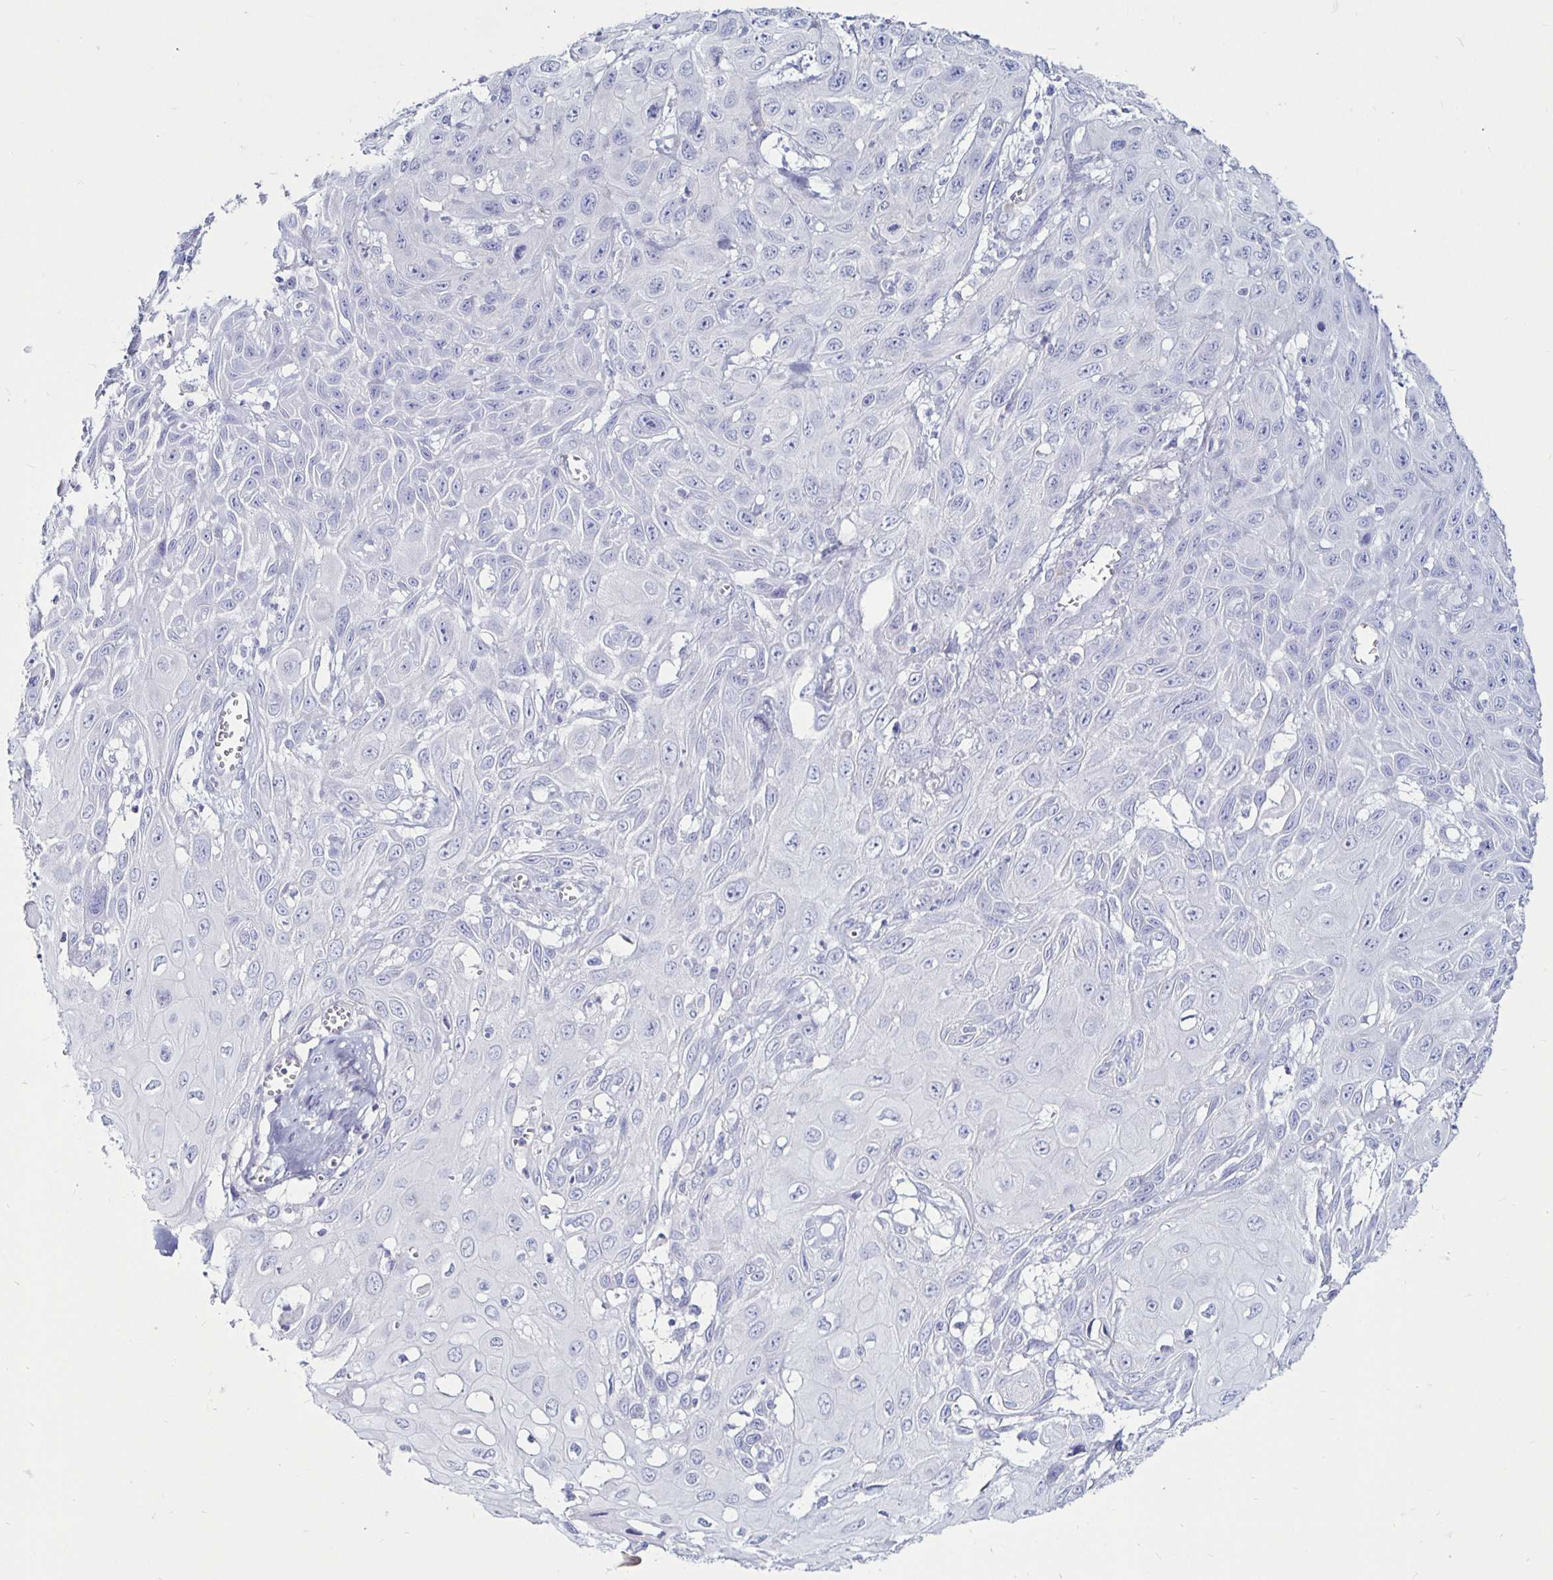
{"staining": {"intensity": "negative", "quantity": "none", "location": "none"}, "tissue": "skin cancer", "cell_type": "Tumor cells", "image_type": "cancer", "snomed": [{"axis": "morphology", "description": "Squamous cell carcinoma, NOS"}, {"axis": "topography", "description": "Skin"}, {"axis": "topography", "description": "Vulva"}], "caption": "Immunohistochemical staining of human skin squamous cell carcinoma exhibits no significant expression in tumor cells.", "gene": "TIMP1", "patient": {"sex": "female", "age": 71}}